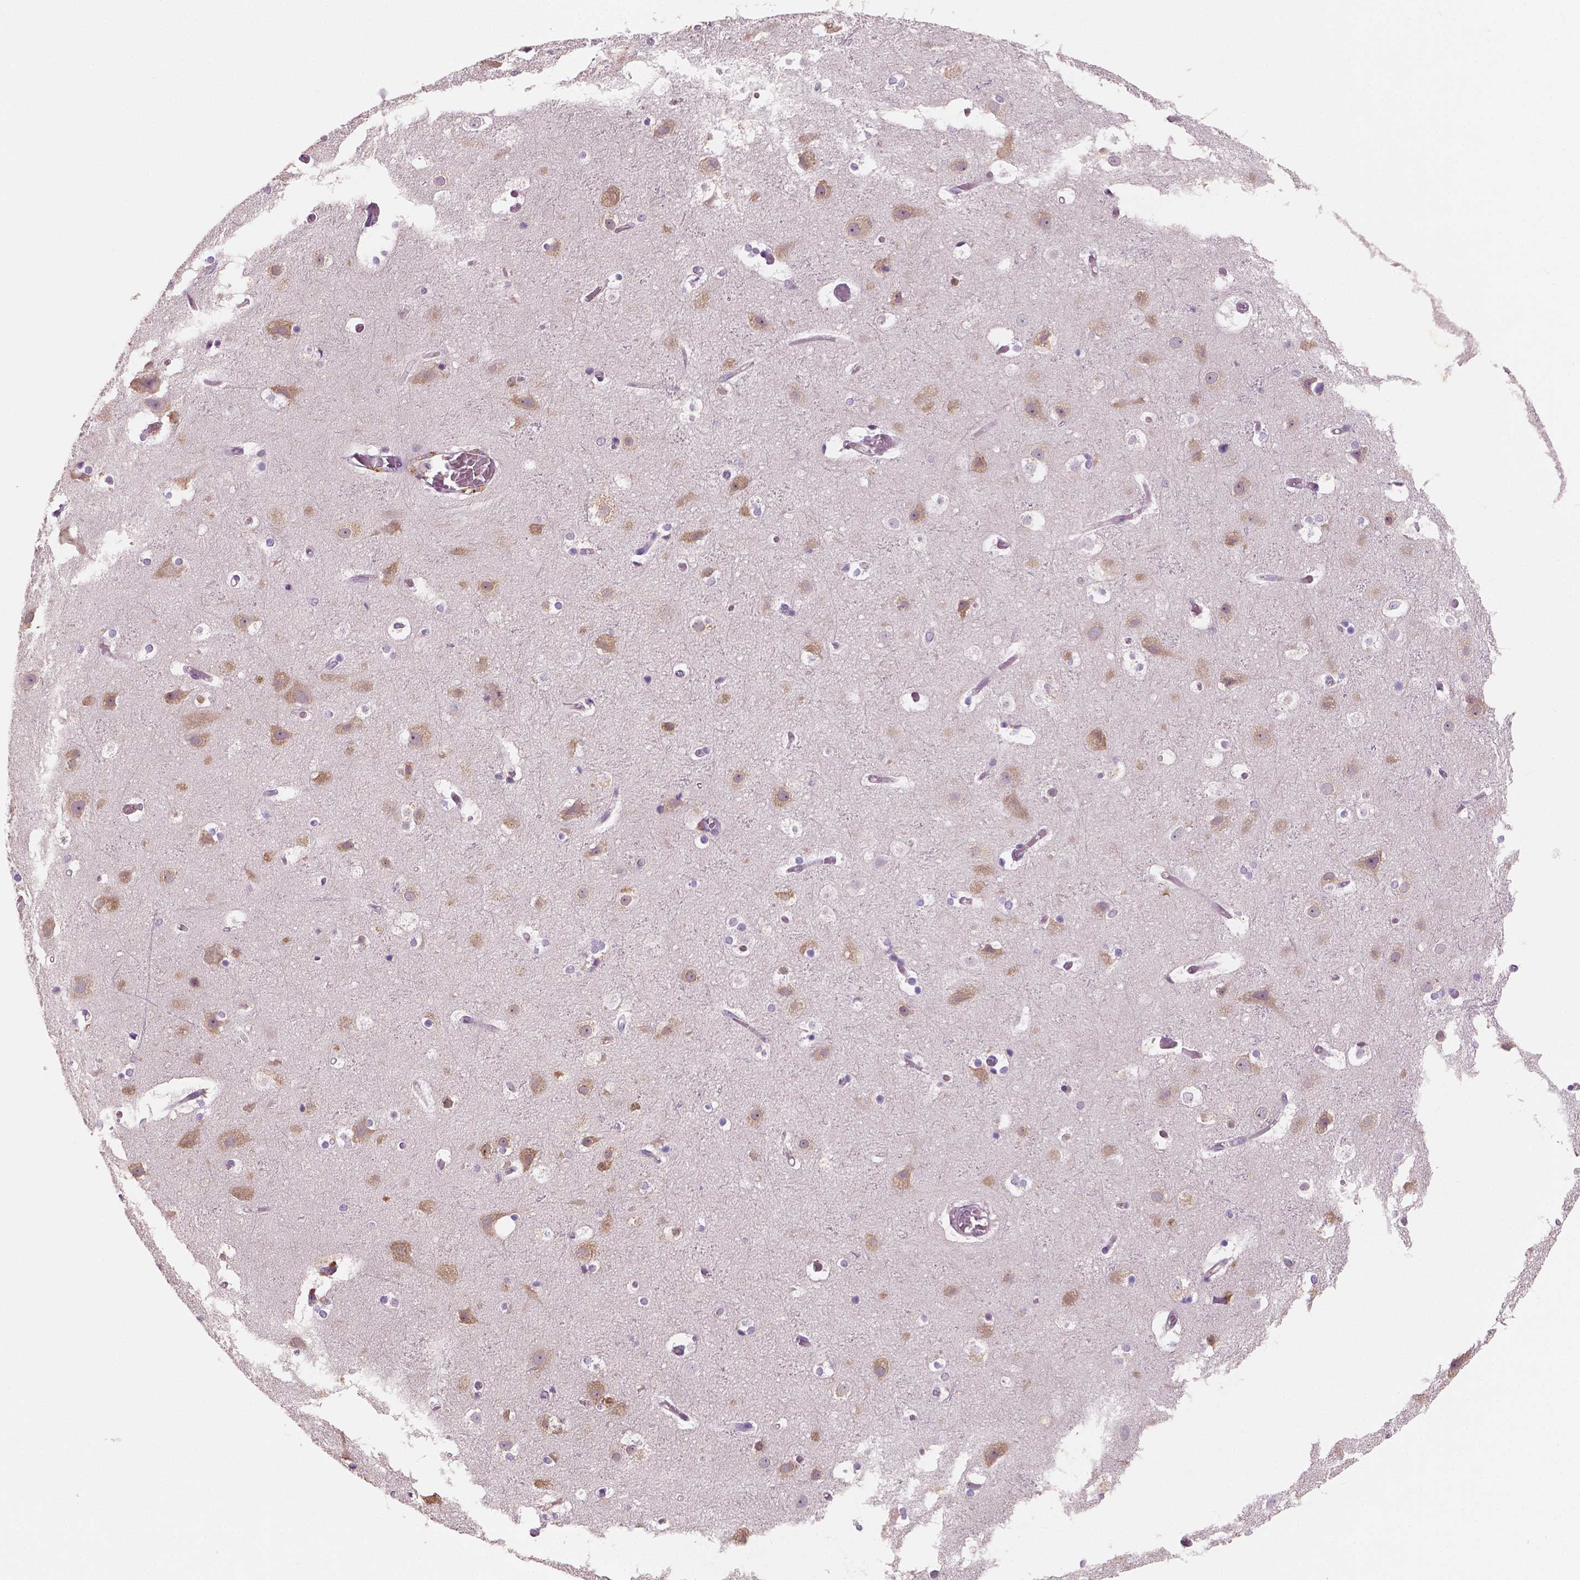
{"staining": {"intensity": "negative", "quantity": "none", "location": "none"}, "tissue": "cerebral cortex", "cell_type": "Endothelial cells", "image_type": "normal", "snomed": [{"axis": "morphology", "description": "Normal tissue, NOS"}, {"axis": "topography", "description": "Cerebral cortex"}], "caption": "Immunohistochemical staining of unremarkable cerebral cortex displays no significant staining in endothelial cells.", "gene": "LSM14B", "patient": {"sex": "female", "age": 52}}